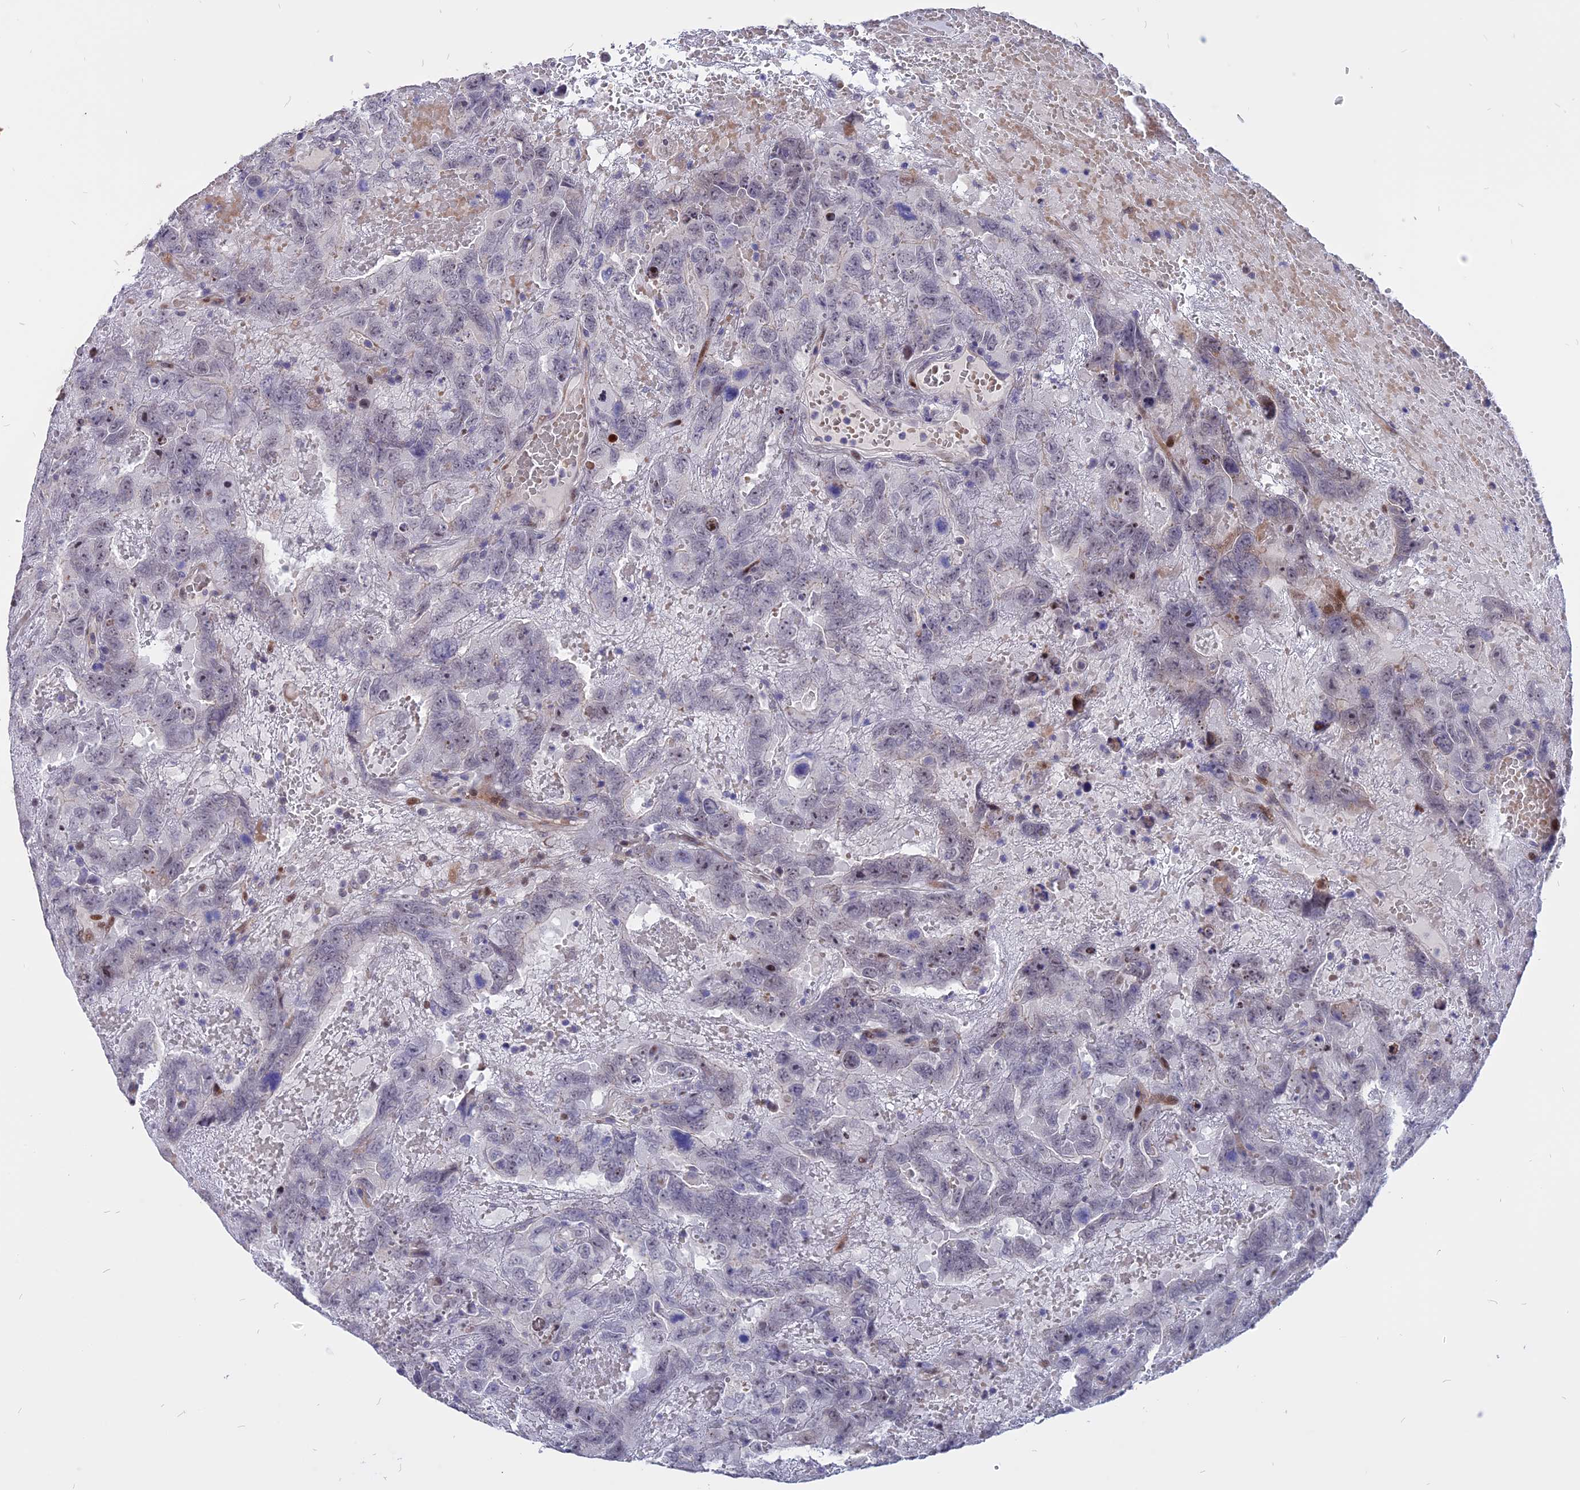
{"staining": {"intensity": "weak", "quantity": "<25%", "location": "nuclear"}, "tissue": "testis cancer", "cell_type": "Tumor cells", "image_type": "cancer", "snomed": [{"axis": "morphology", "description": "Carcinoma, Embryonal, NOS"}, {"axis": "topography", "description": "Testis"}], "caption": "Photomicrograph shows no significant protein expression in tumor cells of testis embryonal carcinoma.", "gene": "TMEM263", "patient": {"sex": "male", "age": 45}}